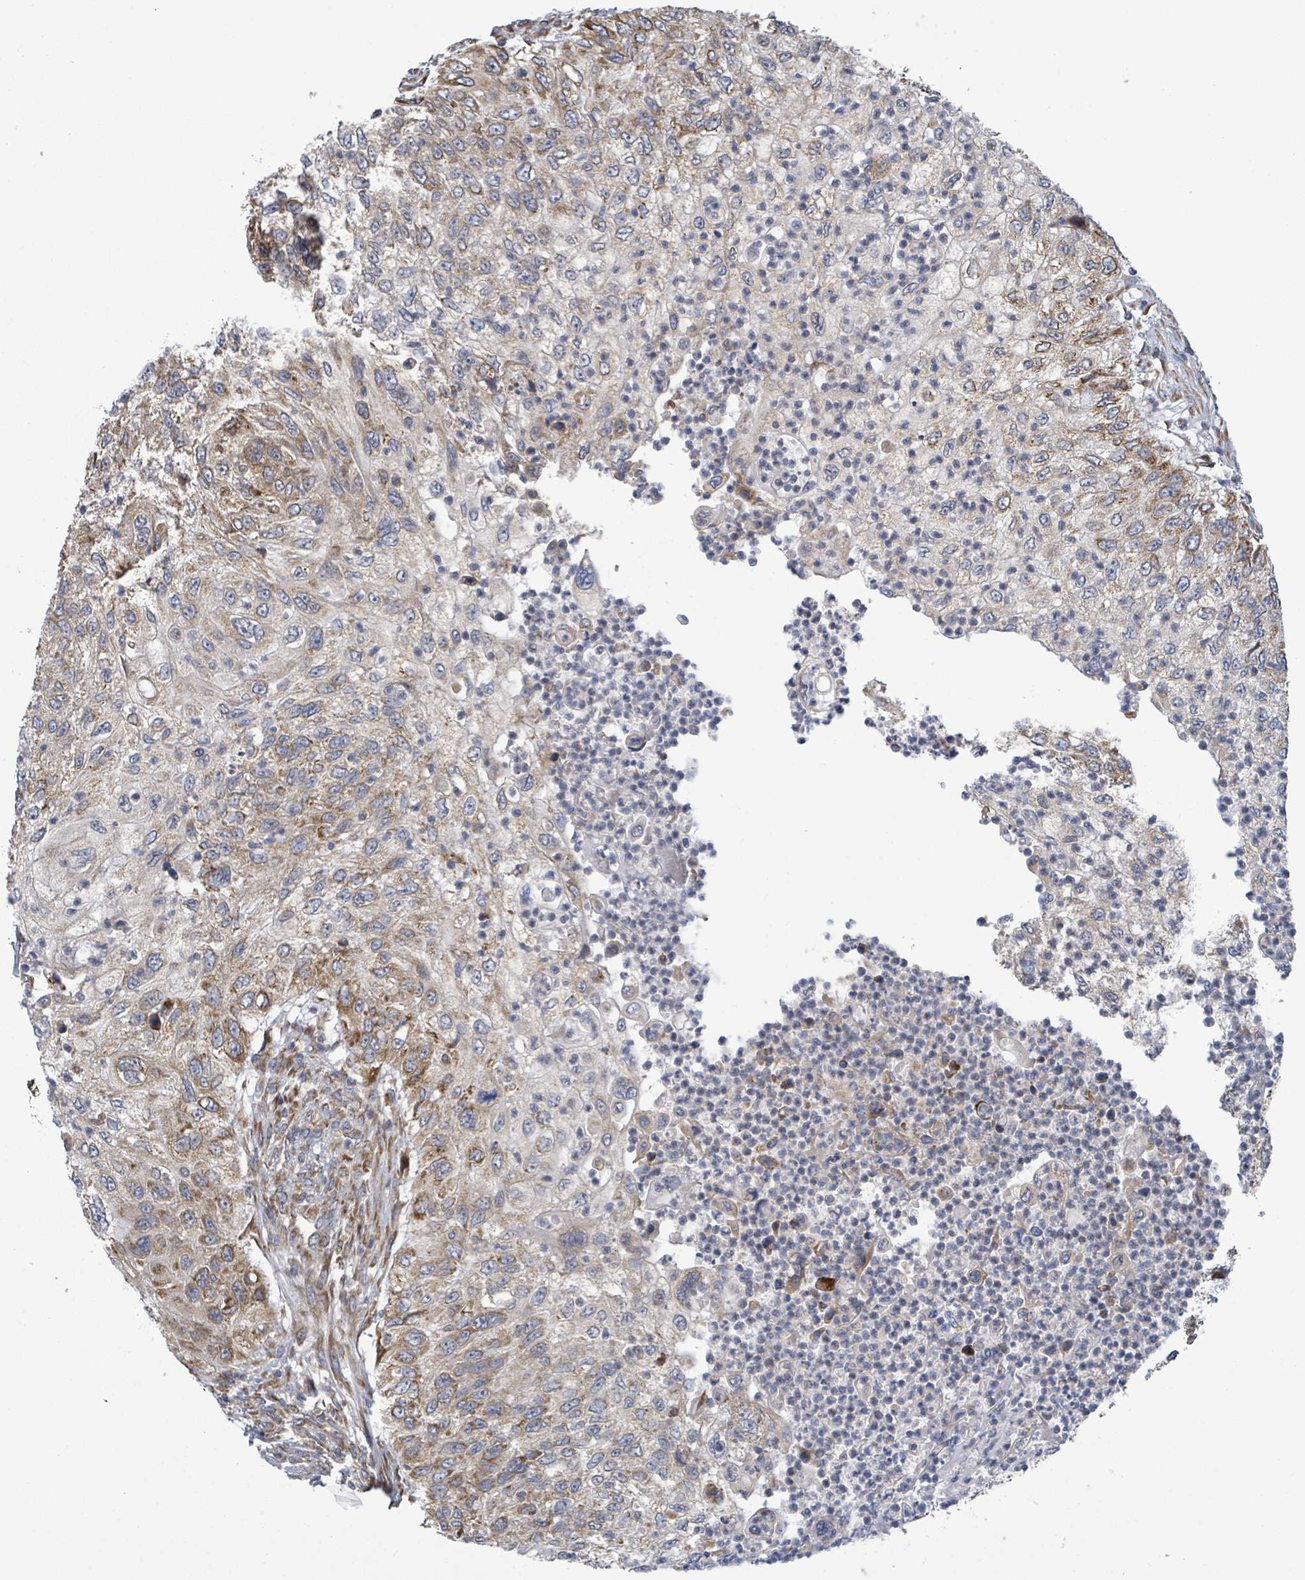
{"staining": {"intensity": "moderate", "quantity": "25%-75%", "location": "cytoplasmic/membranous"}, "tissue": "urothelial cancer", "cell_type": "Tumor cells", "image_type": "cancer", "snomed": [{"axis": "morphology", "description": "Urothelial carcinoma, High grade"}, {"axis": "topography", "description": "Urinary bladder"}], "caption": "Immunohistochemical staining of high-grade urothelial carcinoma reveals moderate cytoplasmic/membranous protein expression in approximately 25%-75% of tumor cells.", "gene": "NOMO1", "patient": {"sex": "female", "age": 60}}